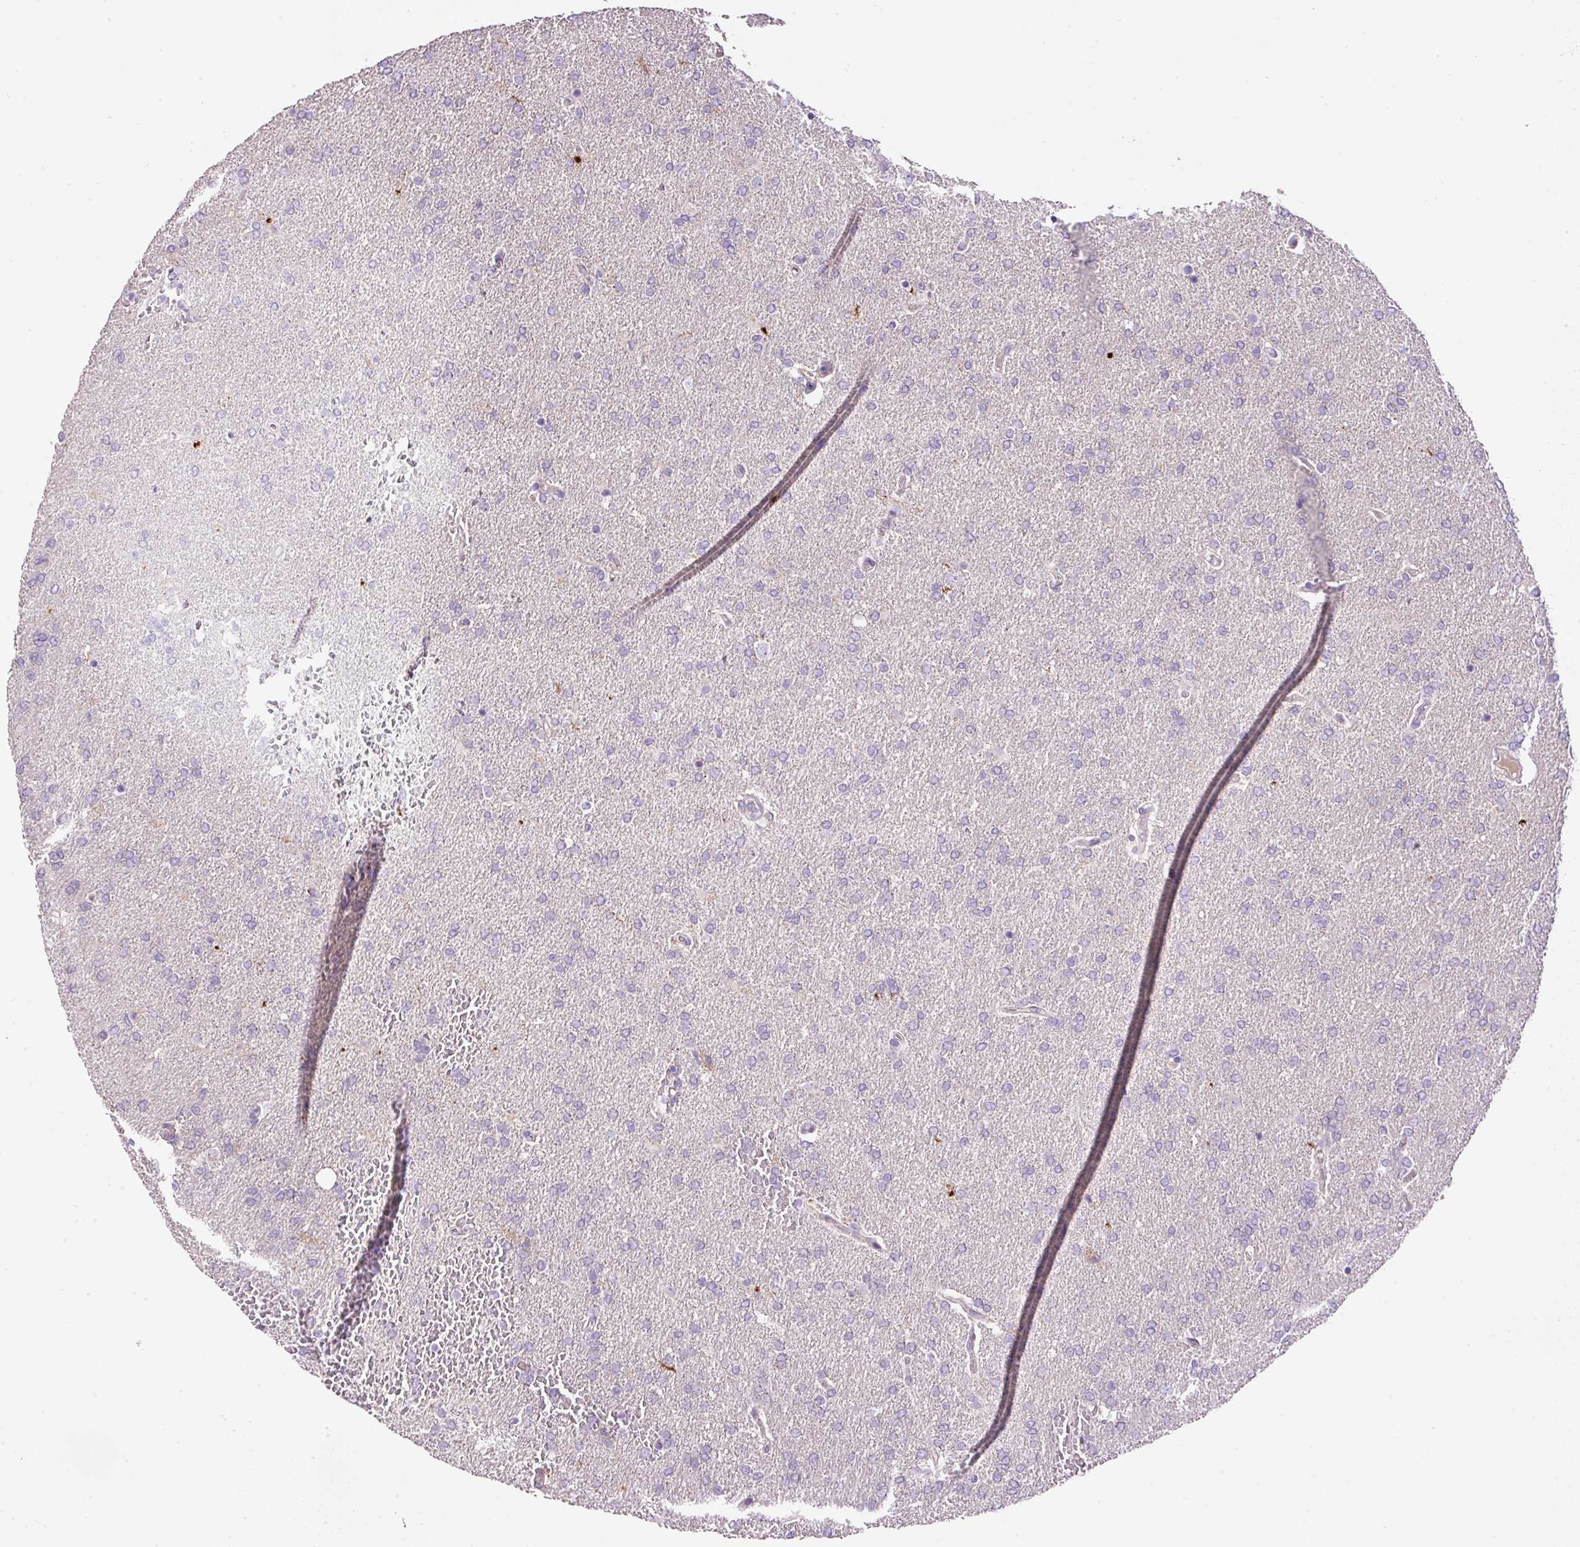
{"staining": {"intensity": "negative", "quantity": "none", "location": "none"}, "tissue": "glioma", "cell_type": "Tumor cells", "image_type": "cancer", "snomed": [{"axis": "morphology", "description": "Glioma, malignant, High grade"}, {"axis": "topography", "description": "Brain"}], "caption": "This photomicrograph is of glioma stained with immunohistochemistry (IHC) to label a protein in brown with the nuclei are counter-stained blue. There is no expression in tumor cells.", "gene": "SRC", "patient": {"sex": "male", "age": 72}}